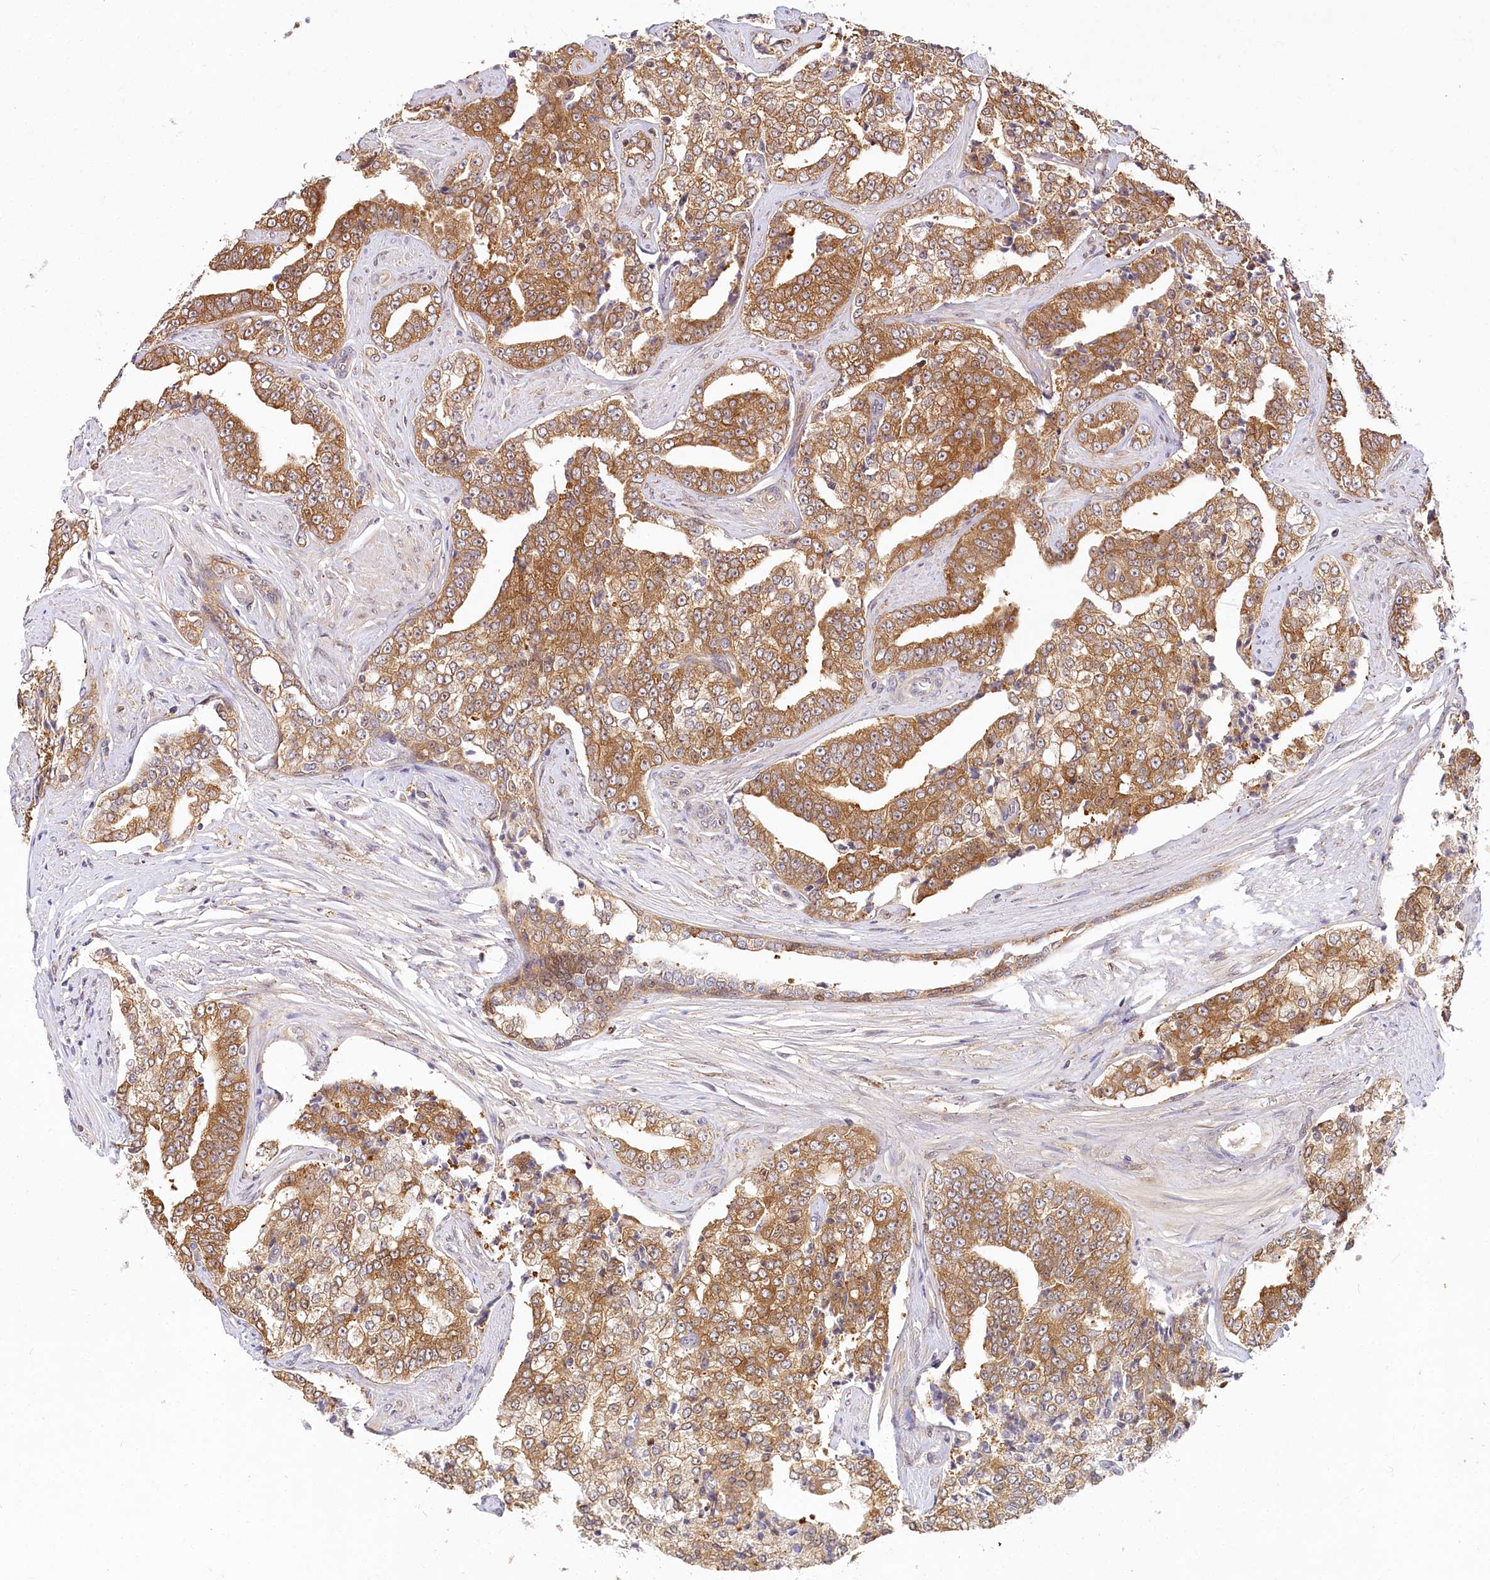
{"staining": {"intensity": "moderate", "quantity": ">75%", "location": "cytoplasmic/membranous"}, "tissue": "prostate cancer", "cell_type": "Tumor cells", "image_type": "cancer", "snomed": [{"axis": "morphology", "description": "Adenocarcinoma, High grade"}, {"axis": "topography", "description": "Prostate"}], "caption": "Prostate cancer (high-grade adenocarcinoma) was stained to show a protein in brown. There is medium levels of moderate cytoplasmic/membranous staining in approximately >75% of tumor cells.", "gene": "INPP4B", "patient": {"sex": "male", "age": 71}}